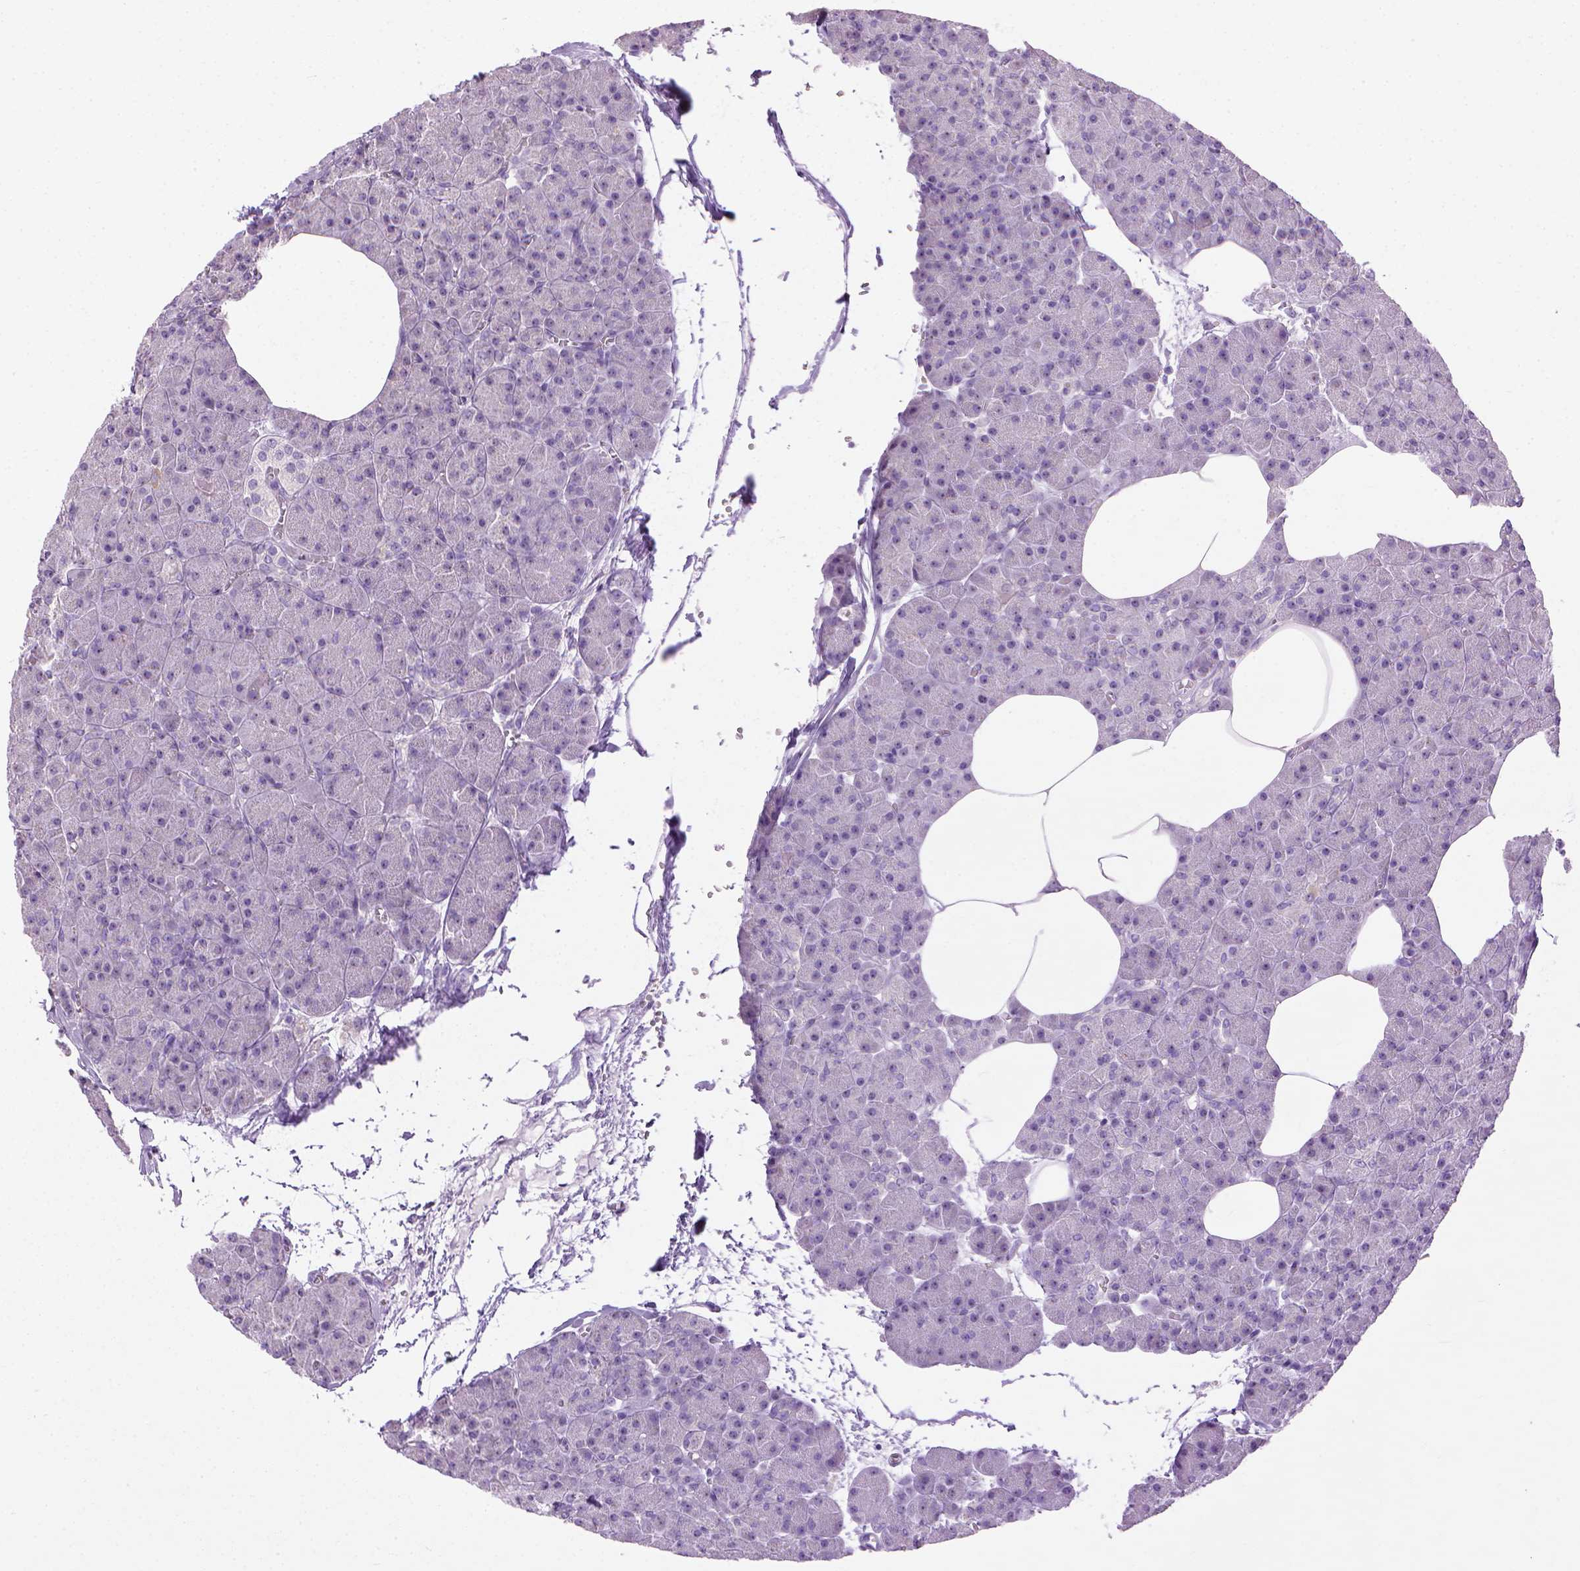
{"staining": {"intensity": "negative", "quantity": "none", "location": "none"}, "tissue": "pancreas", "cell_type": "Exocrine glandular cells", "image_type": "normal", "snomed": [{"axis": "morphology", "description": "Normal tissue, NOS"}, {"axis": "topography", "description": "Pancreas"}], "caption": "Exocrine glandular cells are negative for protein expression in benign human pancreas. (Immunohistochemistry, brightfield microscopy, high magnification).", "gene": "UTP4", "patient": {"sex": "female", "age": 45}}